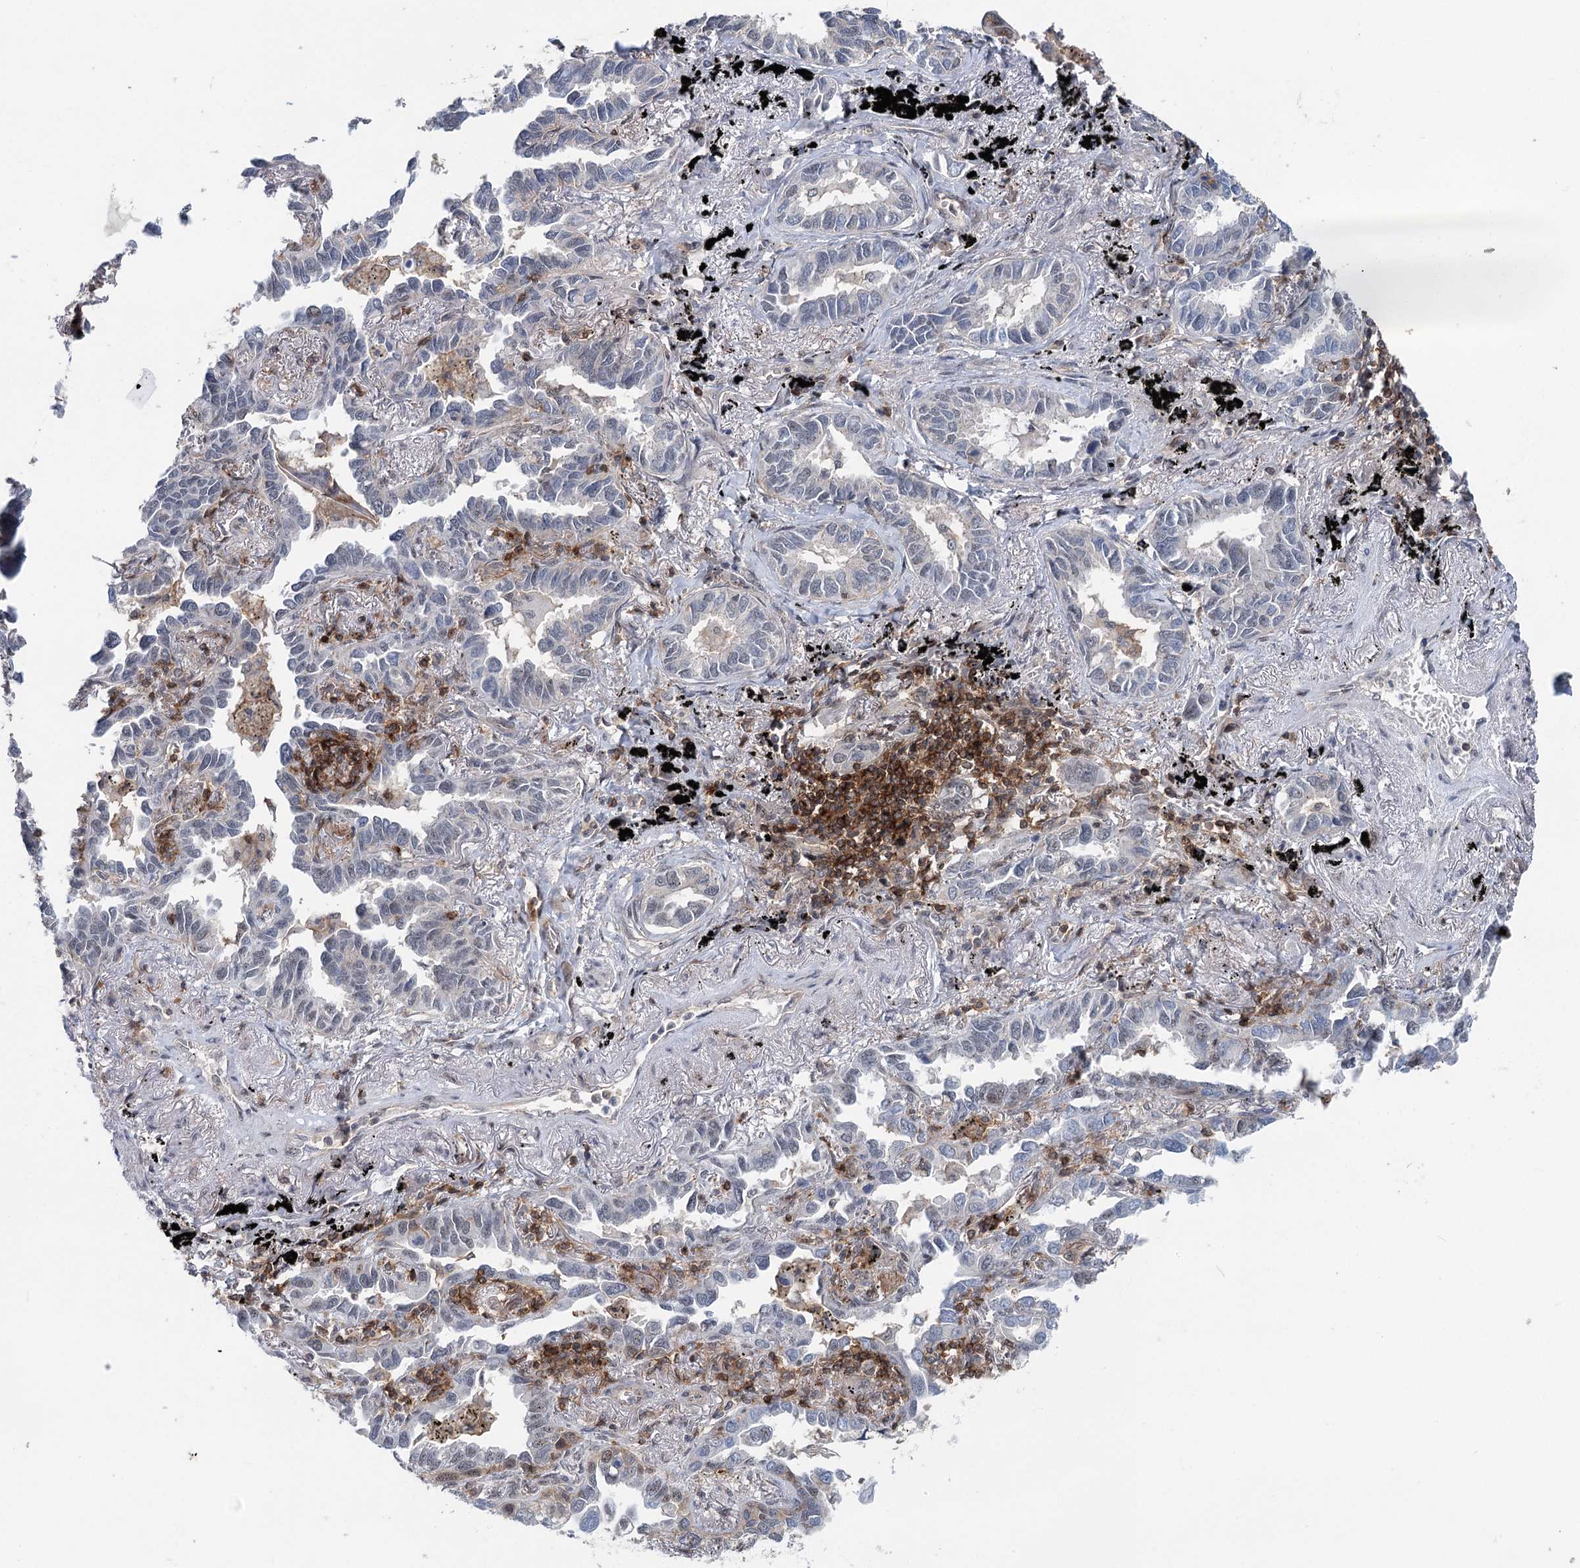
{"staining": {"intensity": "weak", "quantity": "<25%", "location": "nuclear"}, "tissue": "lung cancer", "cell_type": "Tumor cells", "image_type": "cancer", "snomed": [{"axis": "morphology", "description": "Adenocarcinoma, NOS"}, {"axis": "topography", "description": "Lung"}], "caption": "The photomicrograph reveals no significant expression in tumor cells of lung cancer (adenocarcinoma).", "gene": "CDC42SE2", "patient": {"sex": "male", "age": 67}}